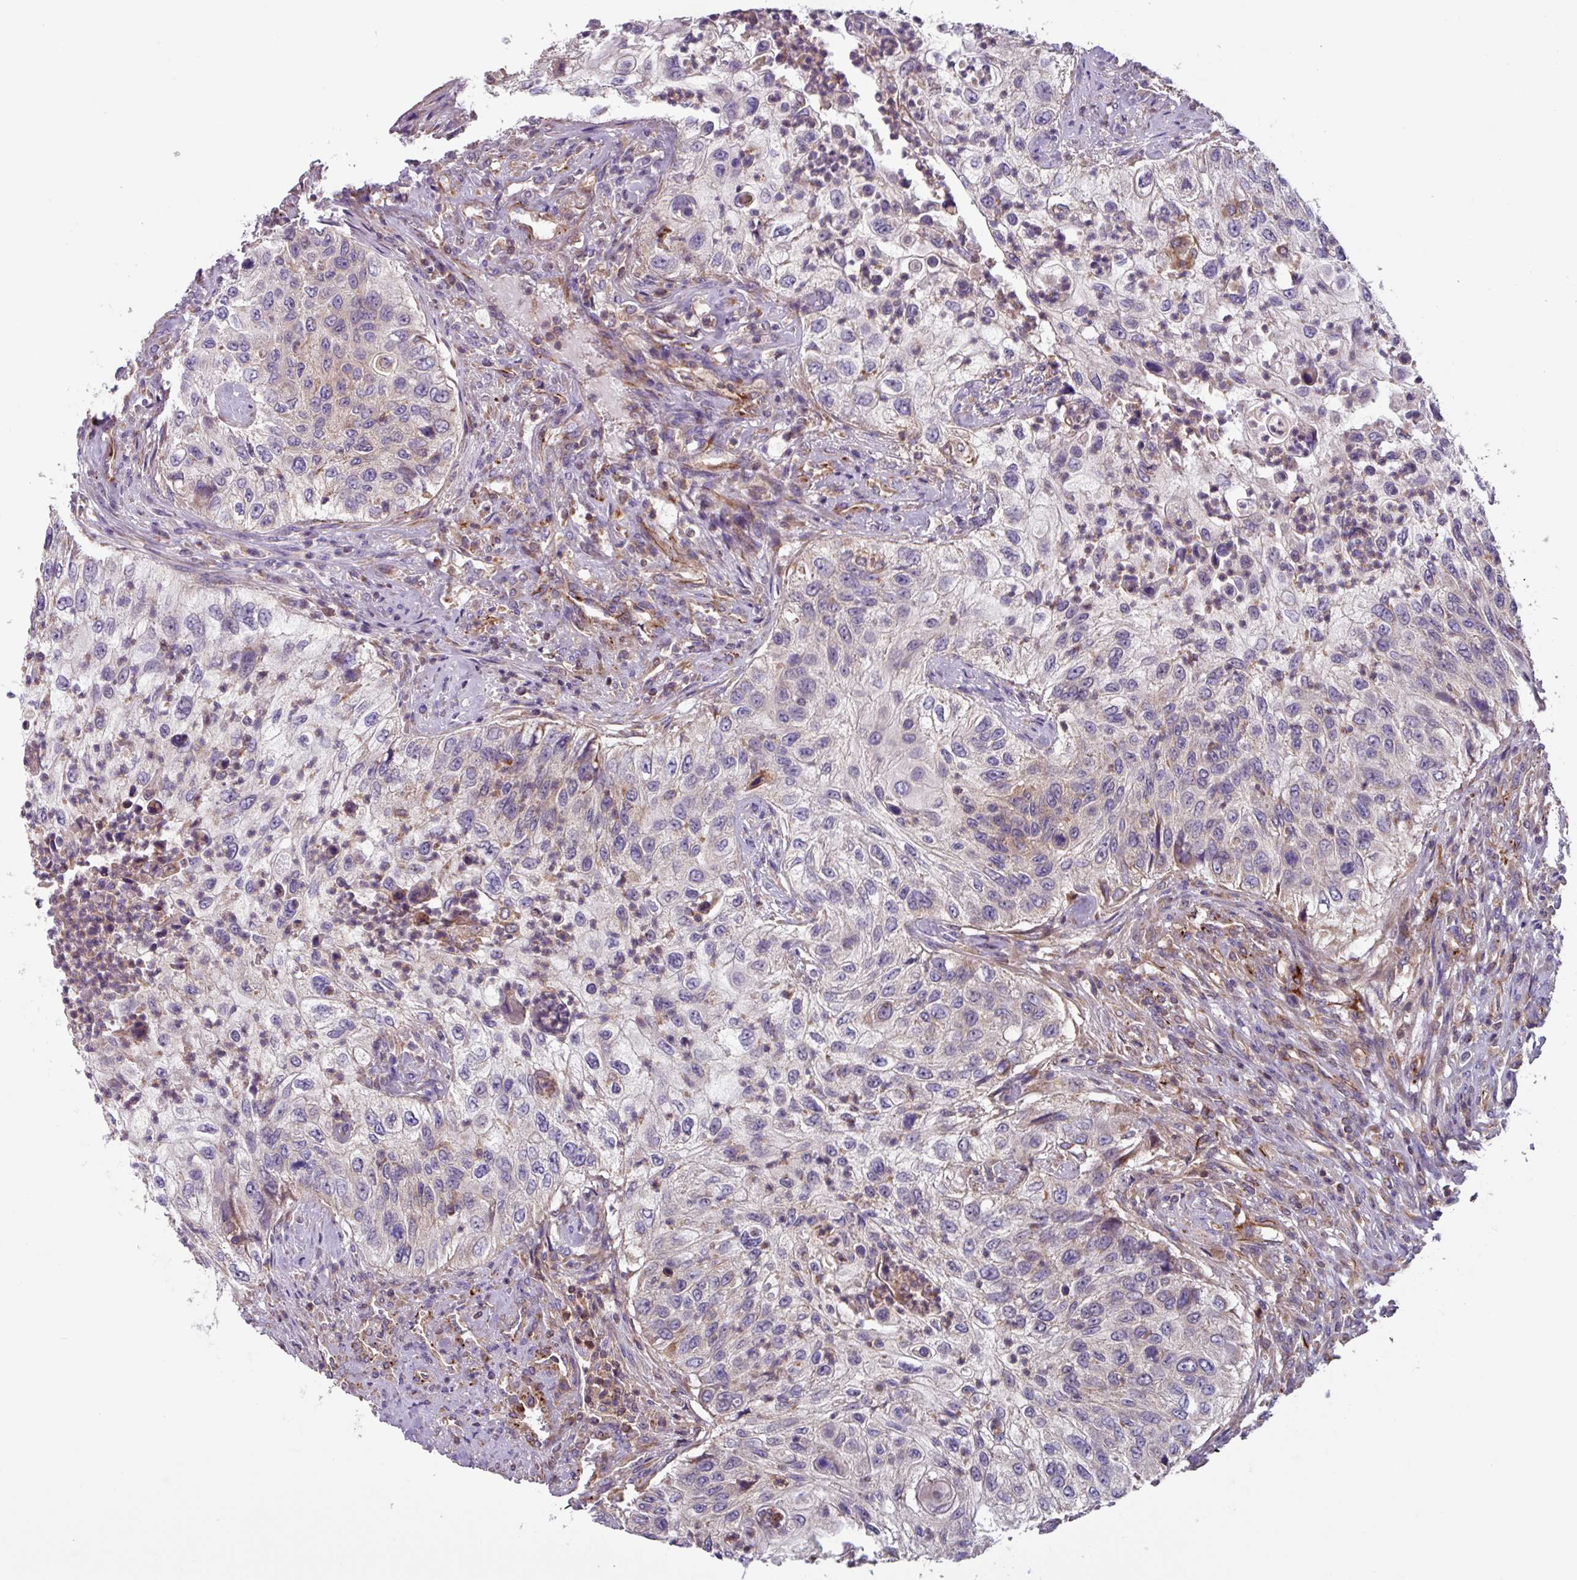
{"staining": {"intensity": "weak", "quantity": "<25%", "location": "cytoplasmic/membranous"}, "tissue": "urothelial cancer", "cell_type": "Tumor cells", "image_type": "cancer", "snomed": [{"axis": "morphology", "description": "Urothelial carcinoma, High grade"}, {"axis": "topography", "description": "Urinary bladder"}], "caption": "IHC photomicrograph of neoplastic tissue: human urothelial carcinoma (high-grade) stained with DAB exhibits no significant protein positivity in tumor cells. (DAB immunohistochemistry (IHC), high magnification).", "gene": "PLEKHD1", "patient": {"sex": "female", "age": 60}}